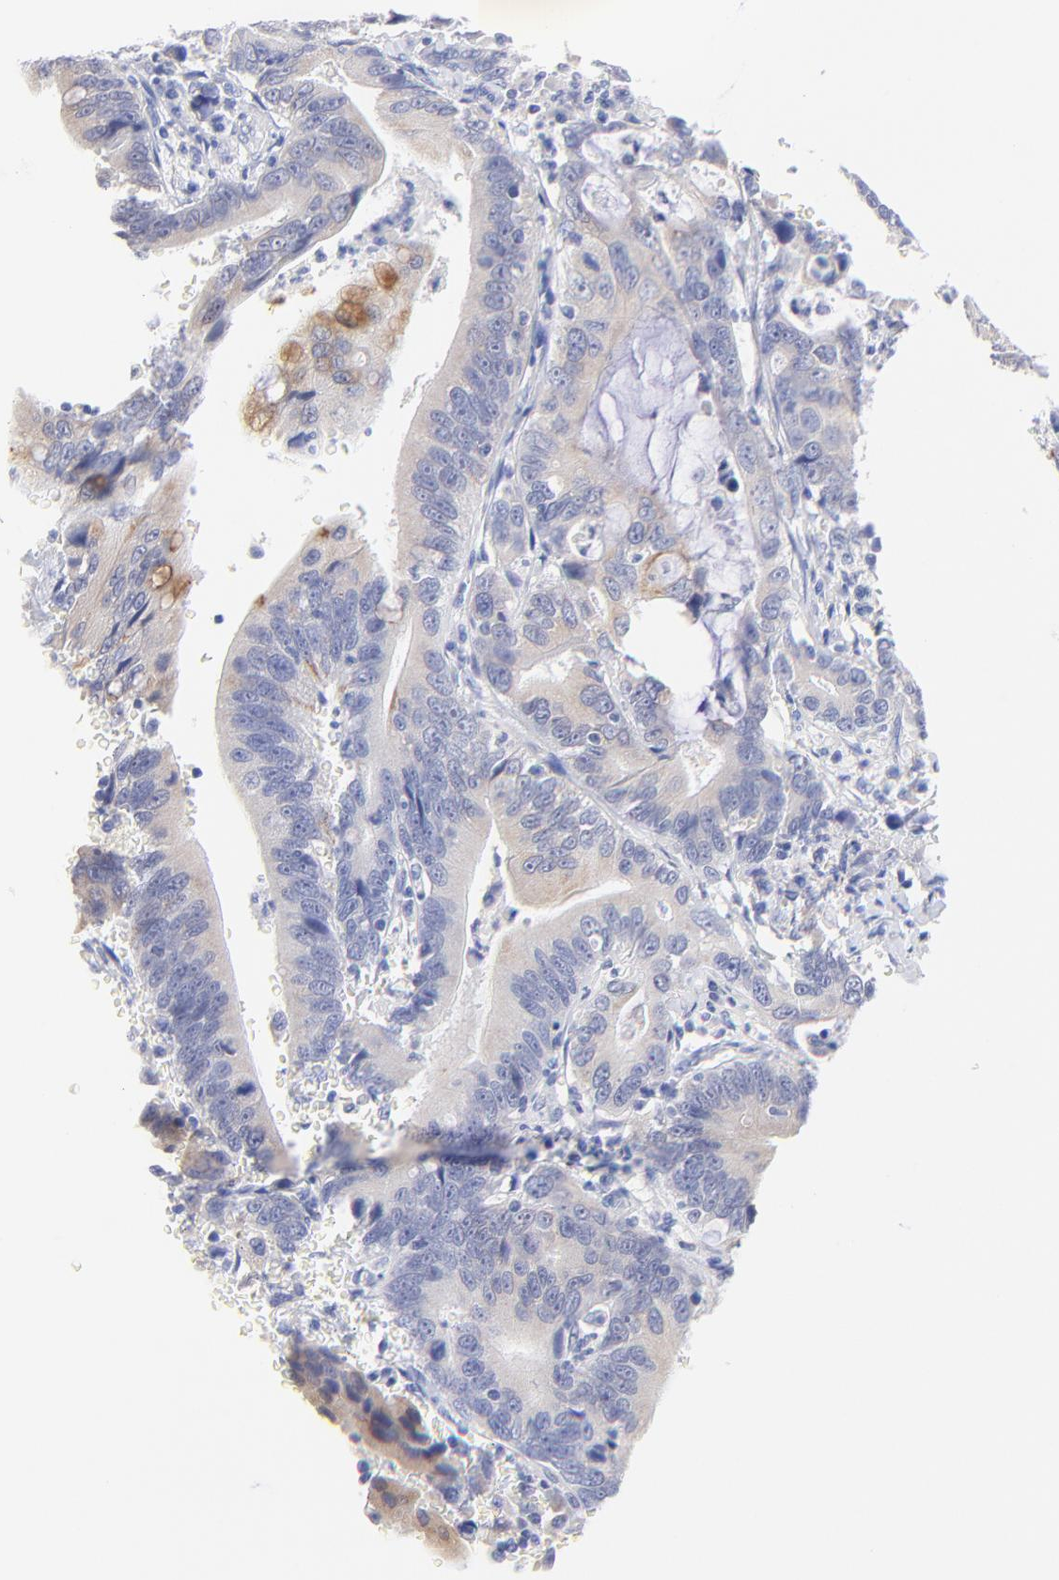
{"staining": {"intensity": "weak", "quantity": "<25%", "location": "cytoplasmic/membranous"}, "tissue": "stomach cancer", "cell_type": "Tumor cells", "image_type": "cancer", "snomed": [{"axis": "morphology", "description": "Adenocarcinoma, NOS"}, {"axis": "topography", "description": "Stomach, upper"}], "caption": "Protein analysis of stomach cancer reveals no significant staining in tumor cells.", "gene": "EBP", "patient": {"sex": "male", "age": 63}}